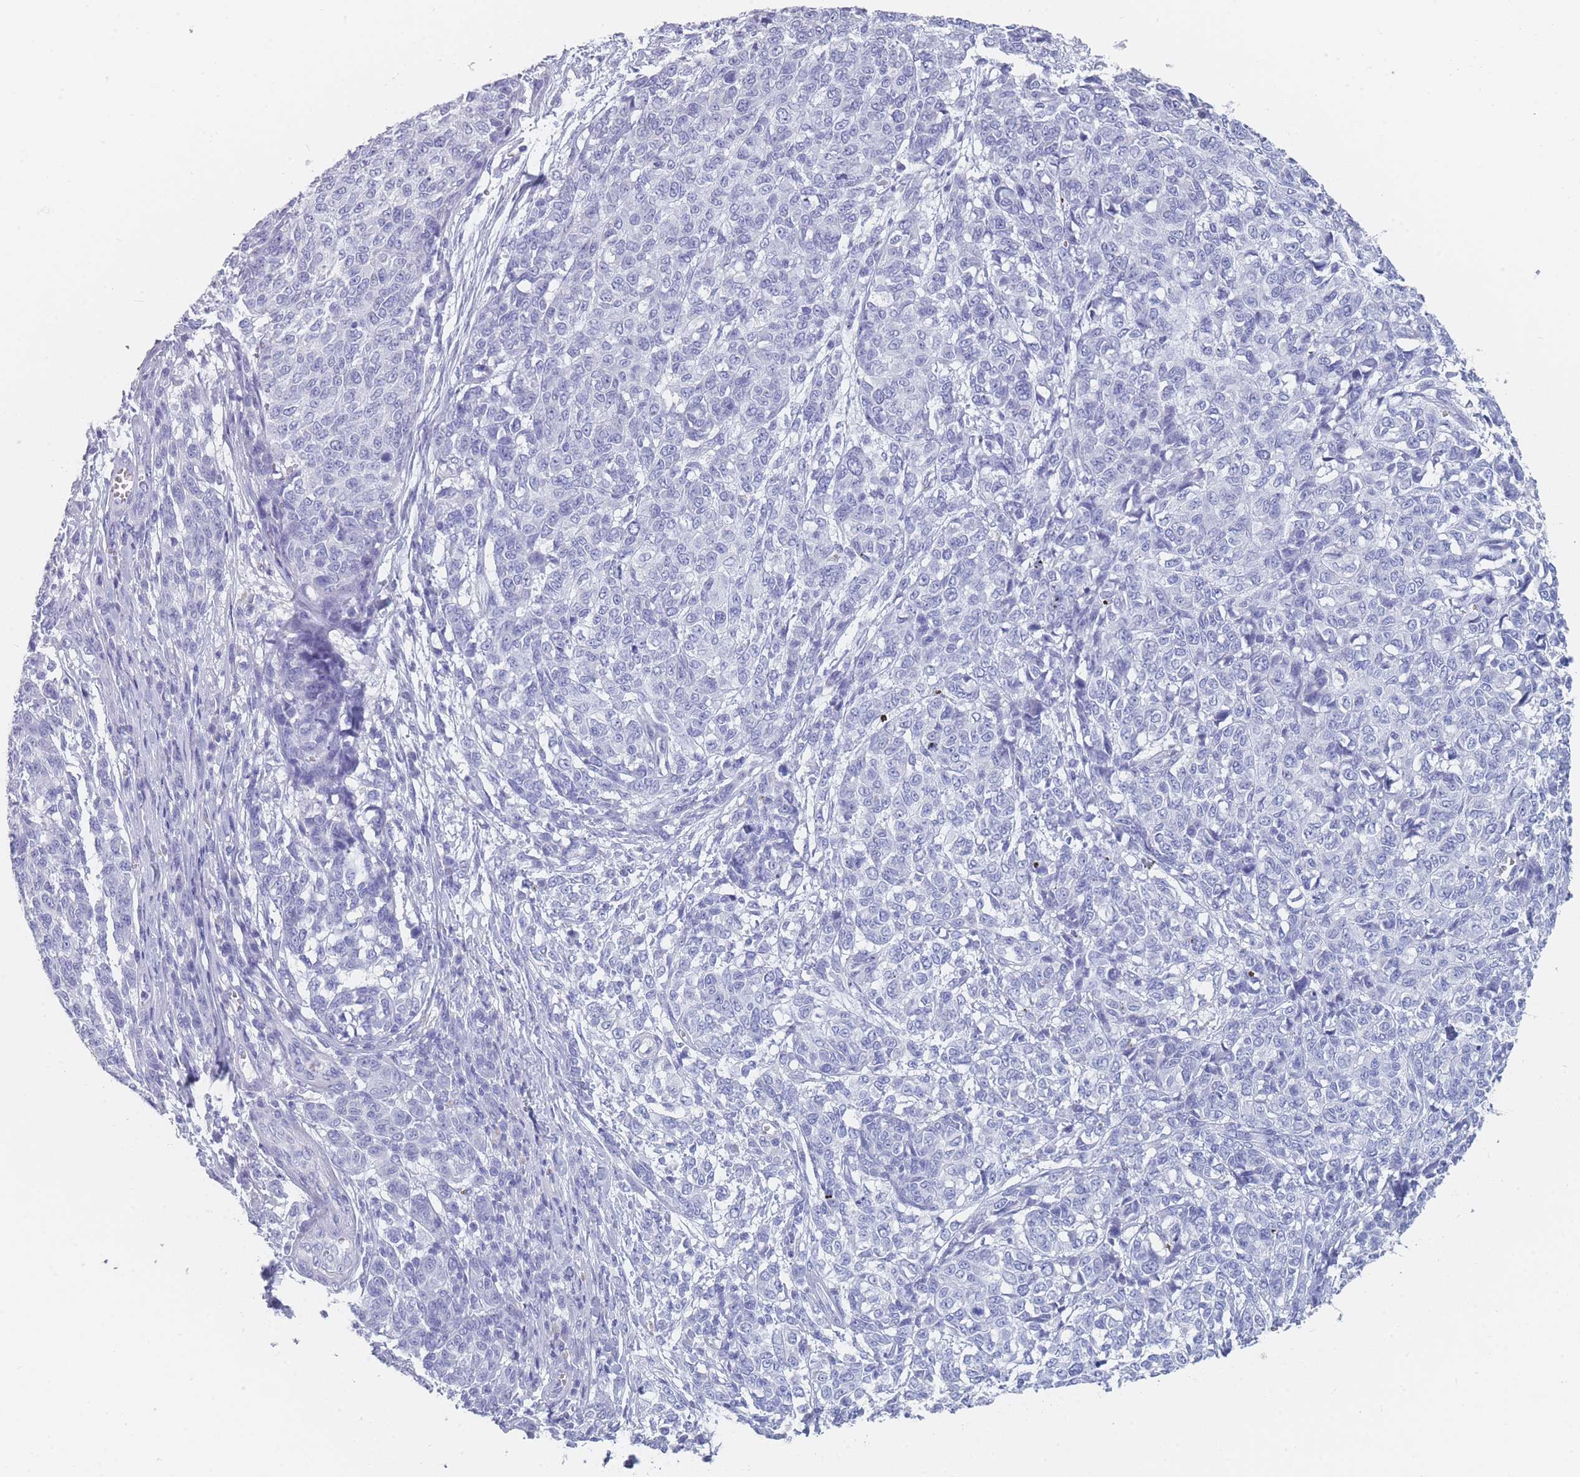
{"staining": {"intensity": "negative", "quantity": "none", "location": "none"}, "tissue": "melanoma", "cell_type": "Tumor cells", "image_type": "cancer", "snomed": [{"axis": "morphology", "description": "Malignant melanoma, NOS"}, {"axis": "topography", "description": "Skin"}], "caption": "The histopathology image shows no staining of tumor cells in malignant melanoma.", "gene": "OR5D16", "patient": {"sex": "male", "age": 49}}